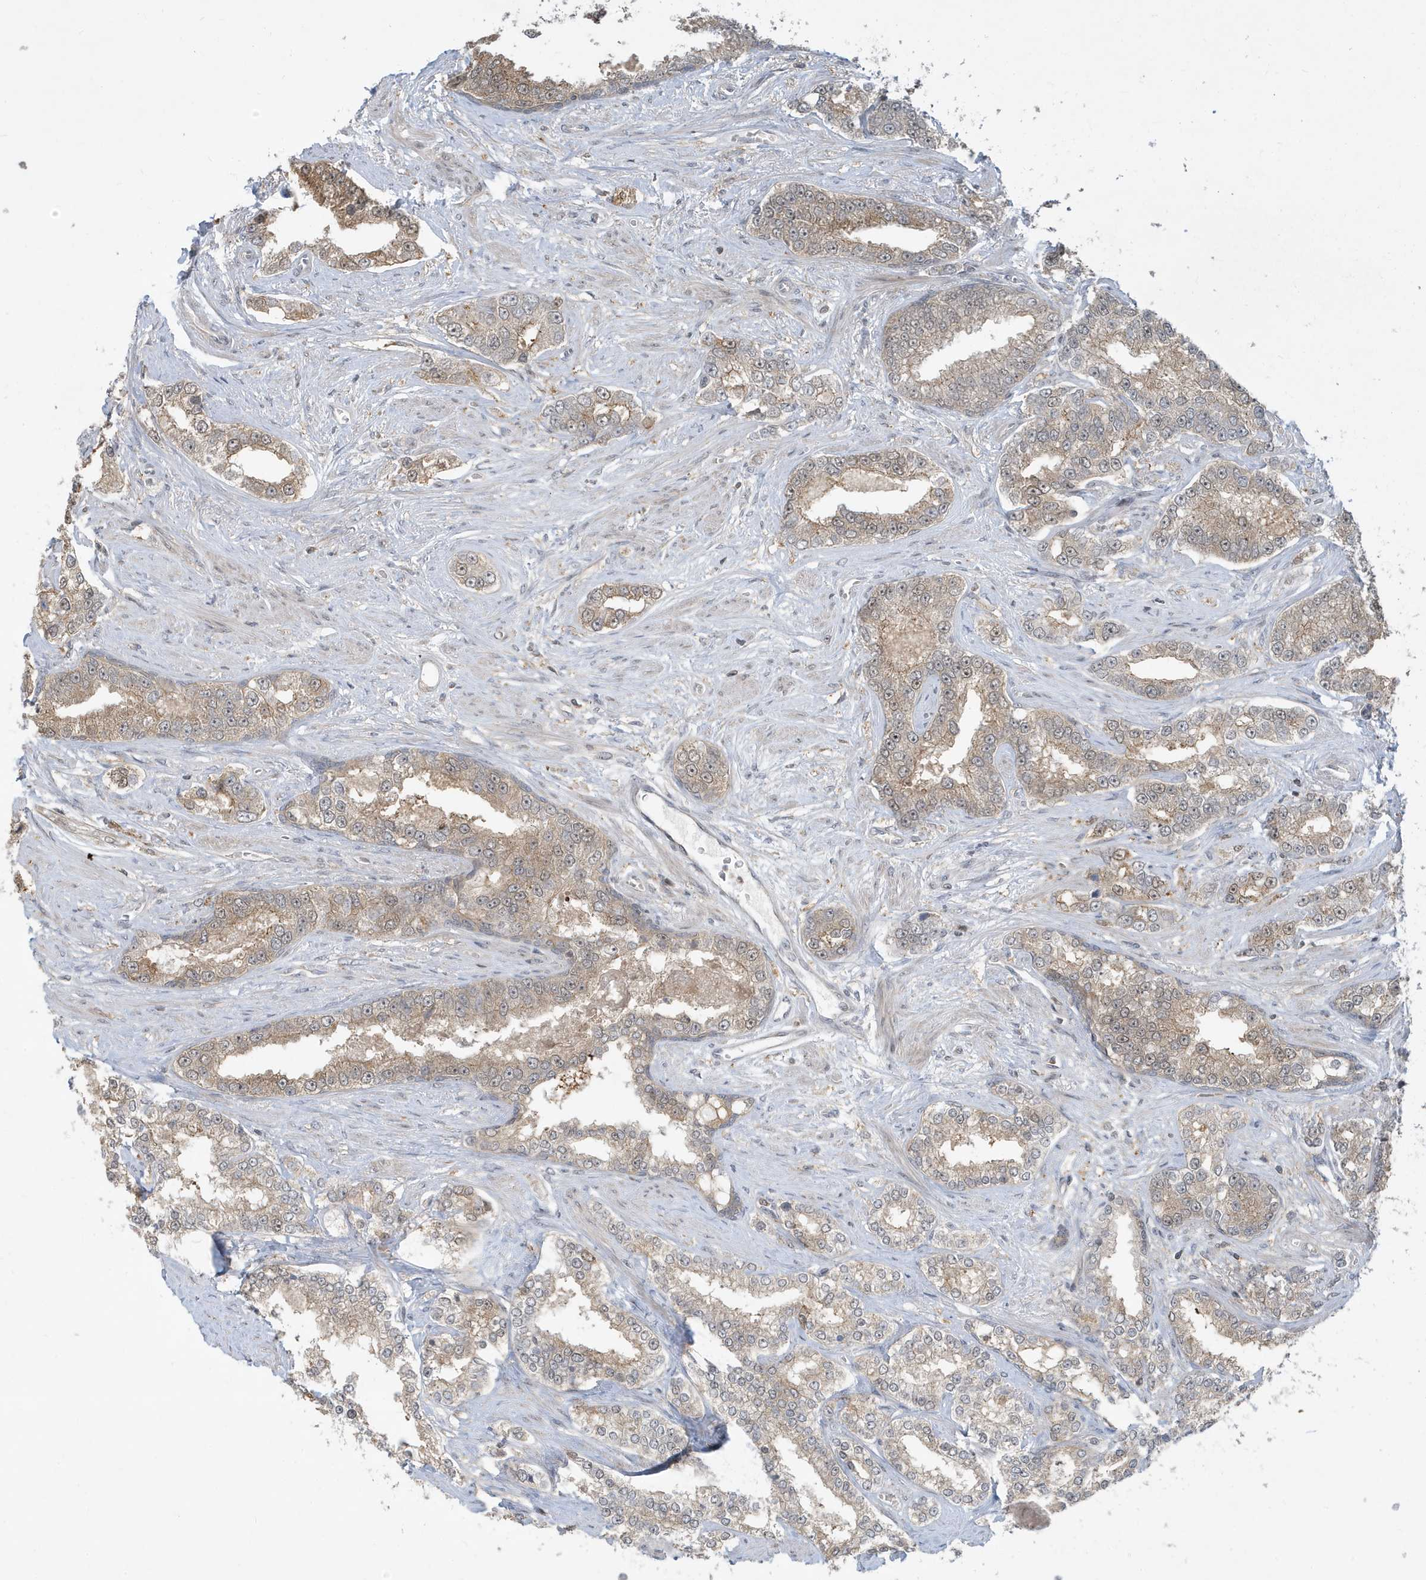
{"staining": {"intensity": "weak", "quantity": ">75%", "location": "cytoplasmic/membranous"}, "tissue": "prostate cancer", "cell_type": "Tumor cells", "image_type": "cancer", "snomed": [{"axis": "morphology", "description": "Normal tissue, NOS"}, {"axis": "morphology", "description": "Adenocarcinoma, High grade"}, {"axis": "topography", "description": "Prostate"}], "caption": "Prostate cancer (high-grade adenocarcinoma) stained for a protein (brown) exhibits weak cytoplasmic/membranous positive expression in about >75% of tumor cells.", "gene": "PRRT3", "patient": {"sex": "male", "age": 83}}